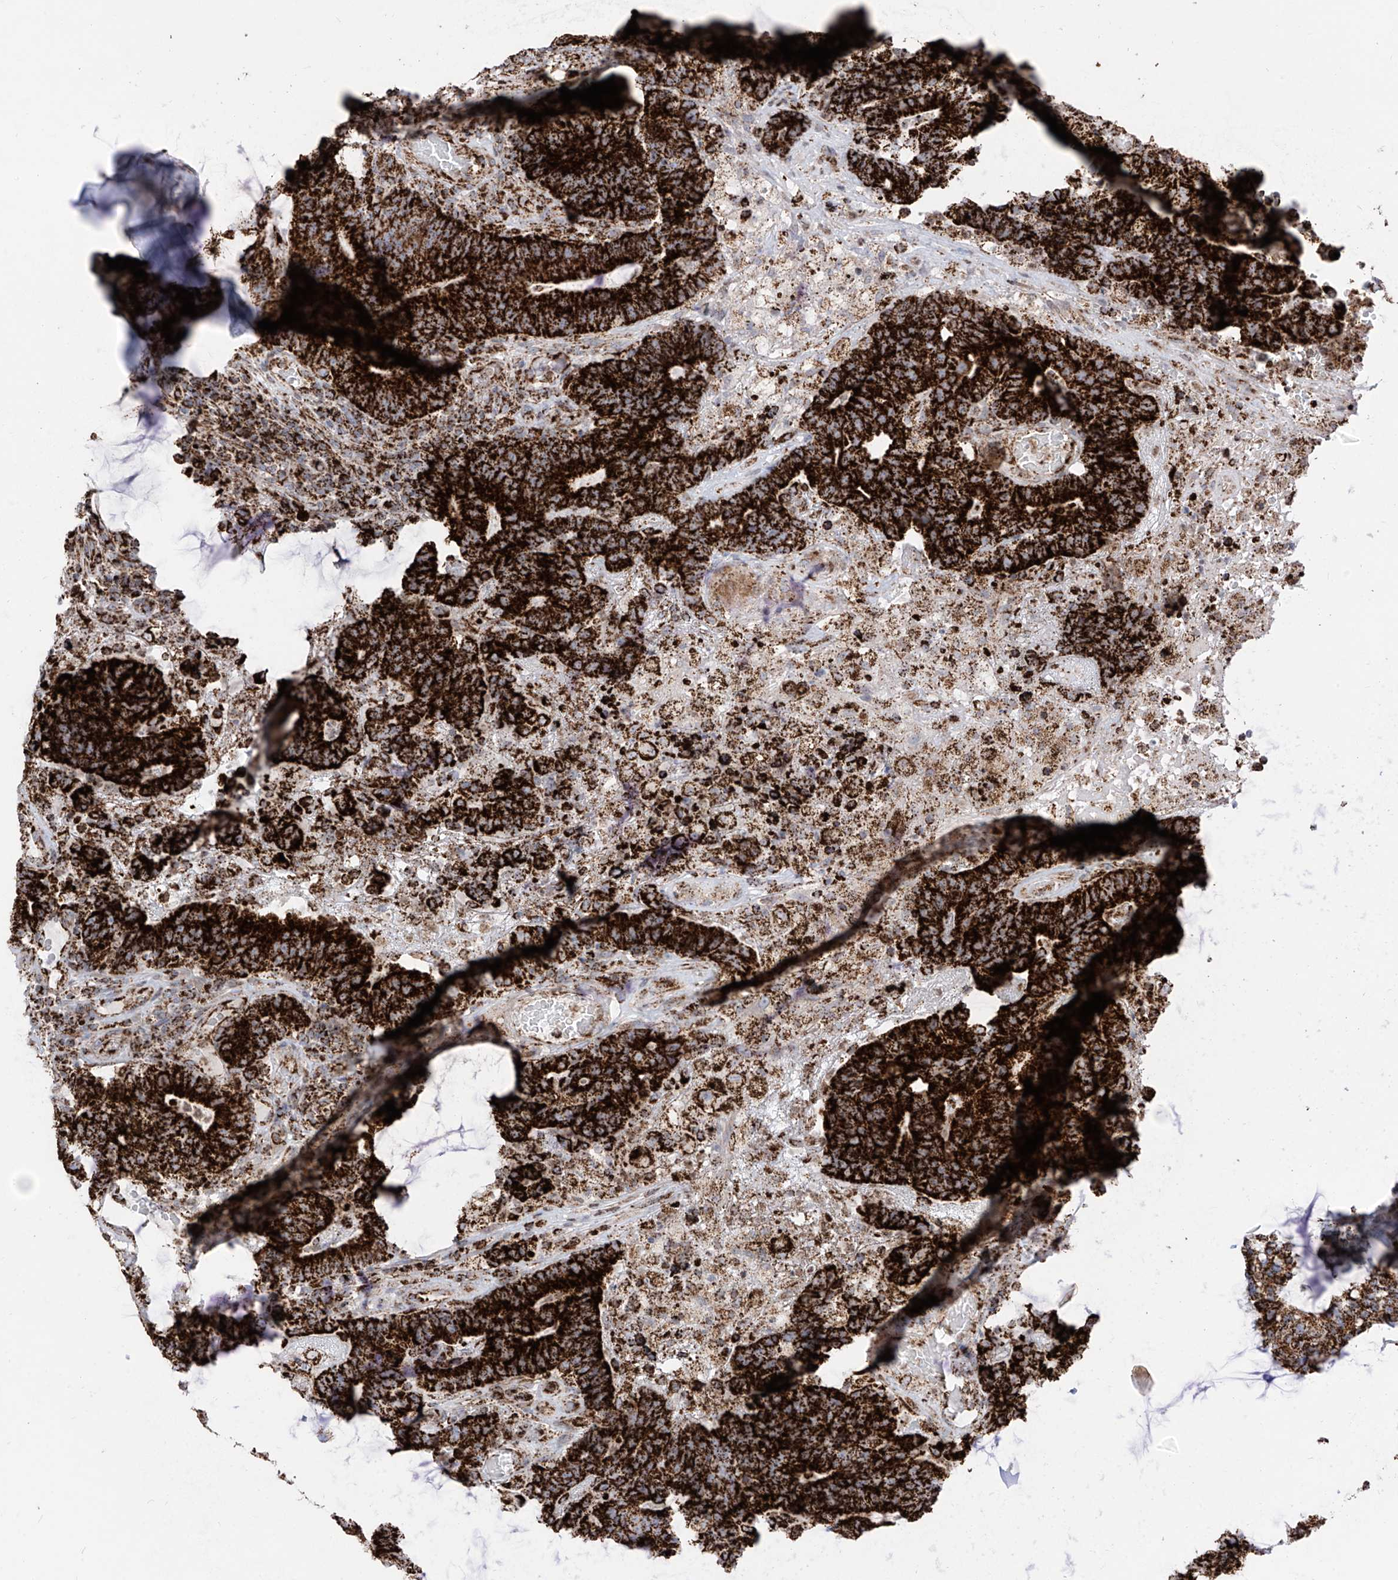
{"staining": {"intensity": "strong", "quantity": ">75%", "location": "cytoplasmic/membranous"}, "tissue": "colorectal cancer", "cell_type": "Tumor cells", "image_type": "cancer", "snomed": [{"axis": "morphology", "description": "Normal tissue, NOS"}, {"axis": "morphology", "description": "Adenocarcinoma, NOS"}, {"axis": "topography", "description": "Colon"}], "caption": "IHC photomicrograph of human colorectal cancer (adenocarcinoma) stained for a protein (brown), which shows high levels of strong cytoplasmic/membranous staining in approximately >75% of tumor cells.", "gene": "COX5B", "patient": {"sex": "female", "age": 75}}